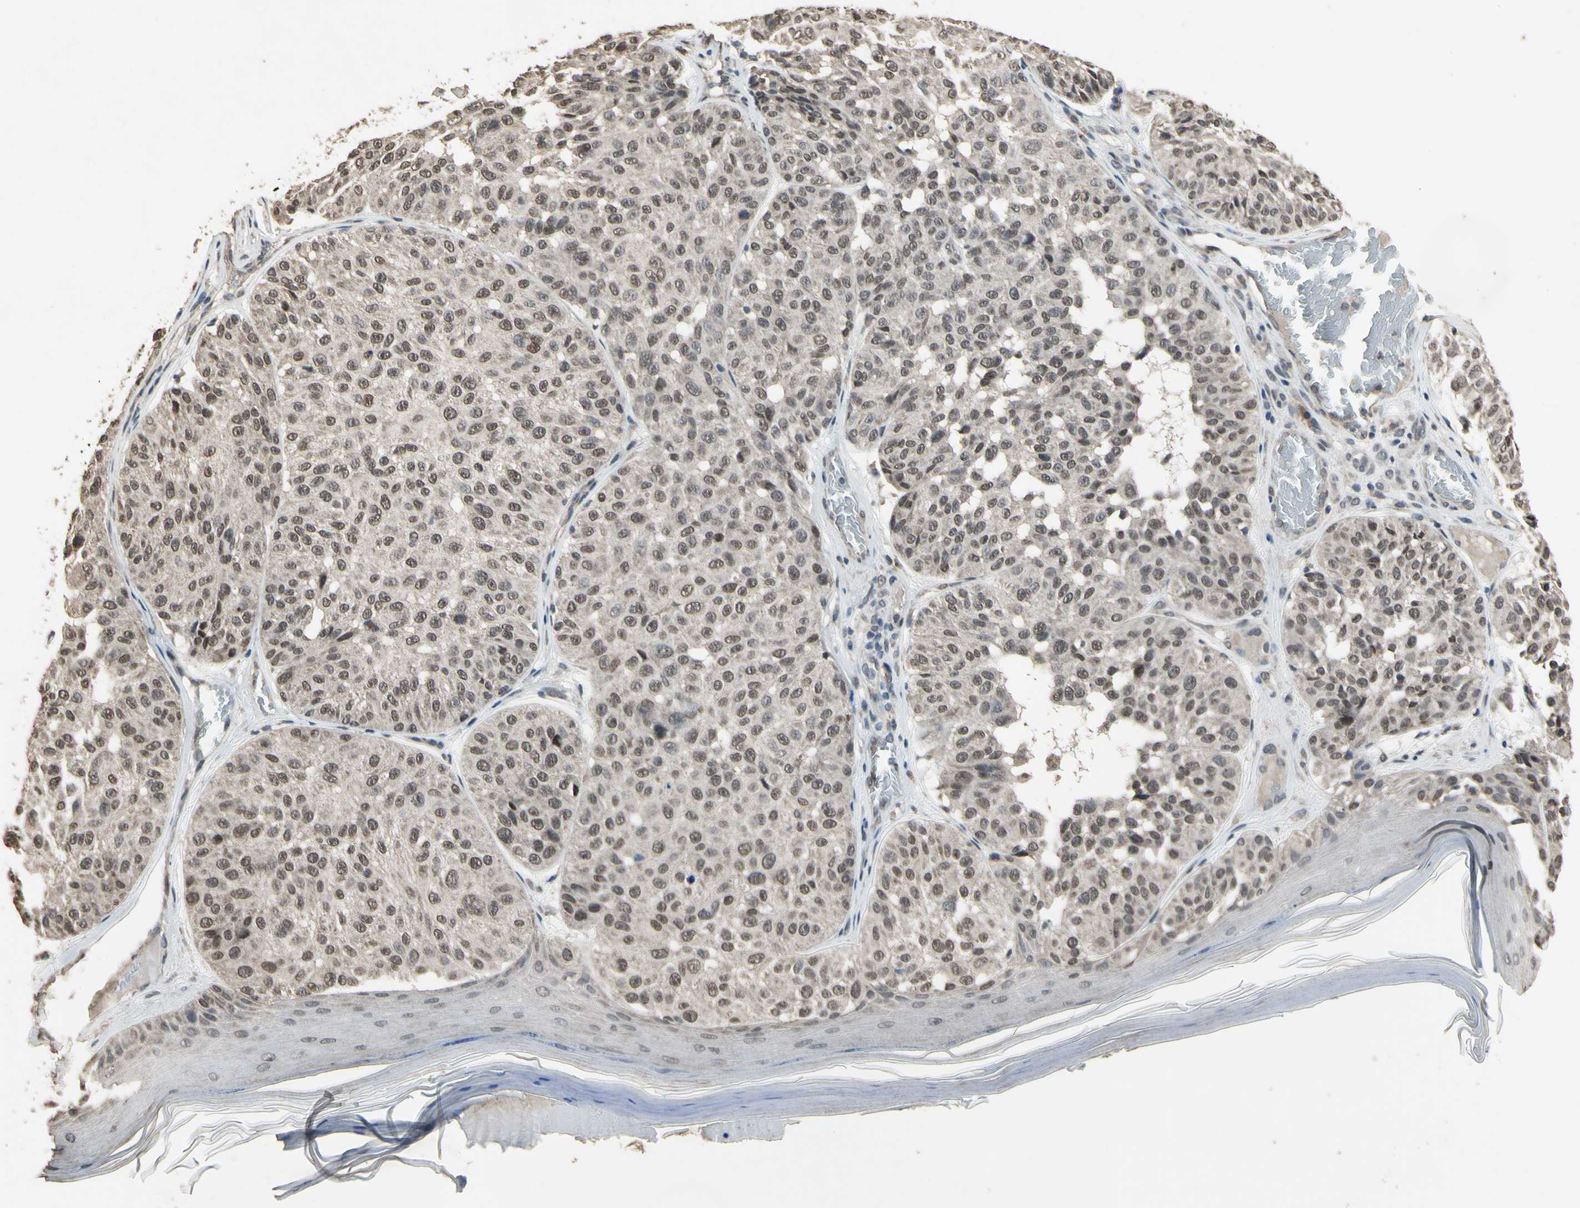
{"staining": {"intensity": "weak", "quantity": ">75%", "location": "nuclear"}, "tissue": "melanoma", "cell_type": "Tumor cells", "image_type": "cancer", "snomed": [{"axis": "morphology", "description": "Malignant melanoma, NOS"}, {"axis": "topography", "description": "Skin"}], "caption": "Protein staining of melanoma tissue reveals weak nuclear expression in about >75% of tumor cells. Using DAB (brown) and hematoxylin (blue) stains, captured at high magnification using brightfield microscopy.", "gene": "ZNF174", "patient": {"sex": "female", "age": 46}}